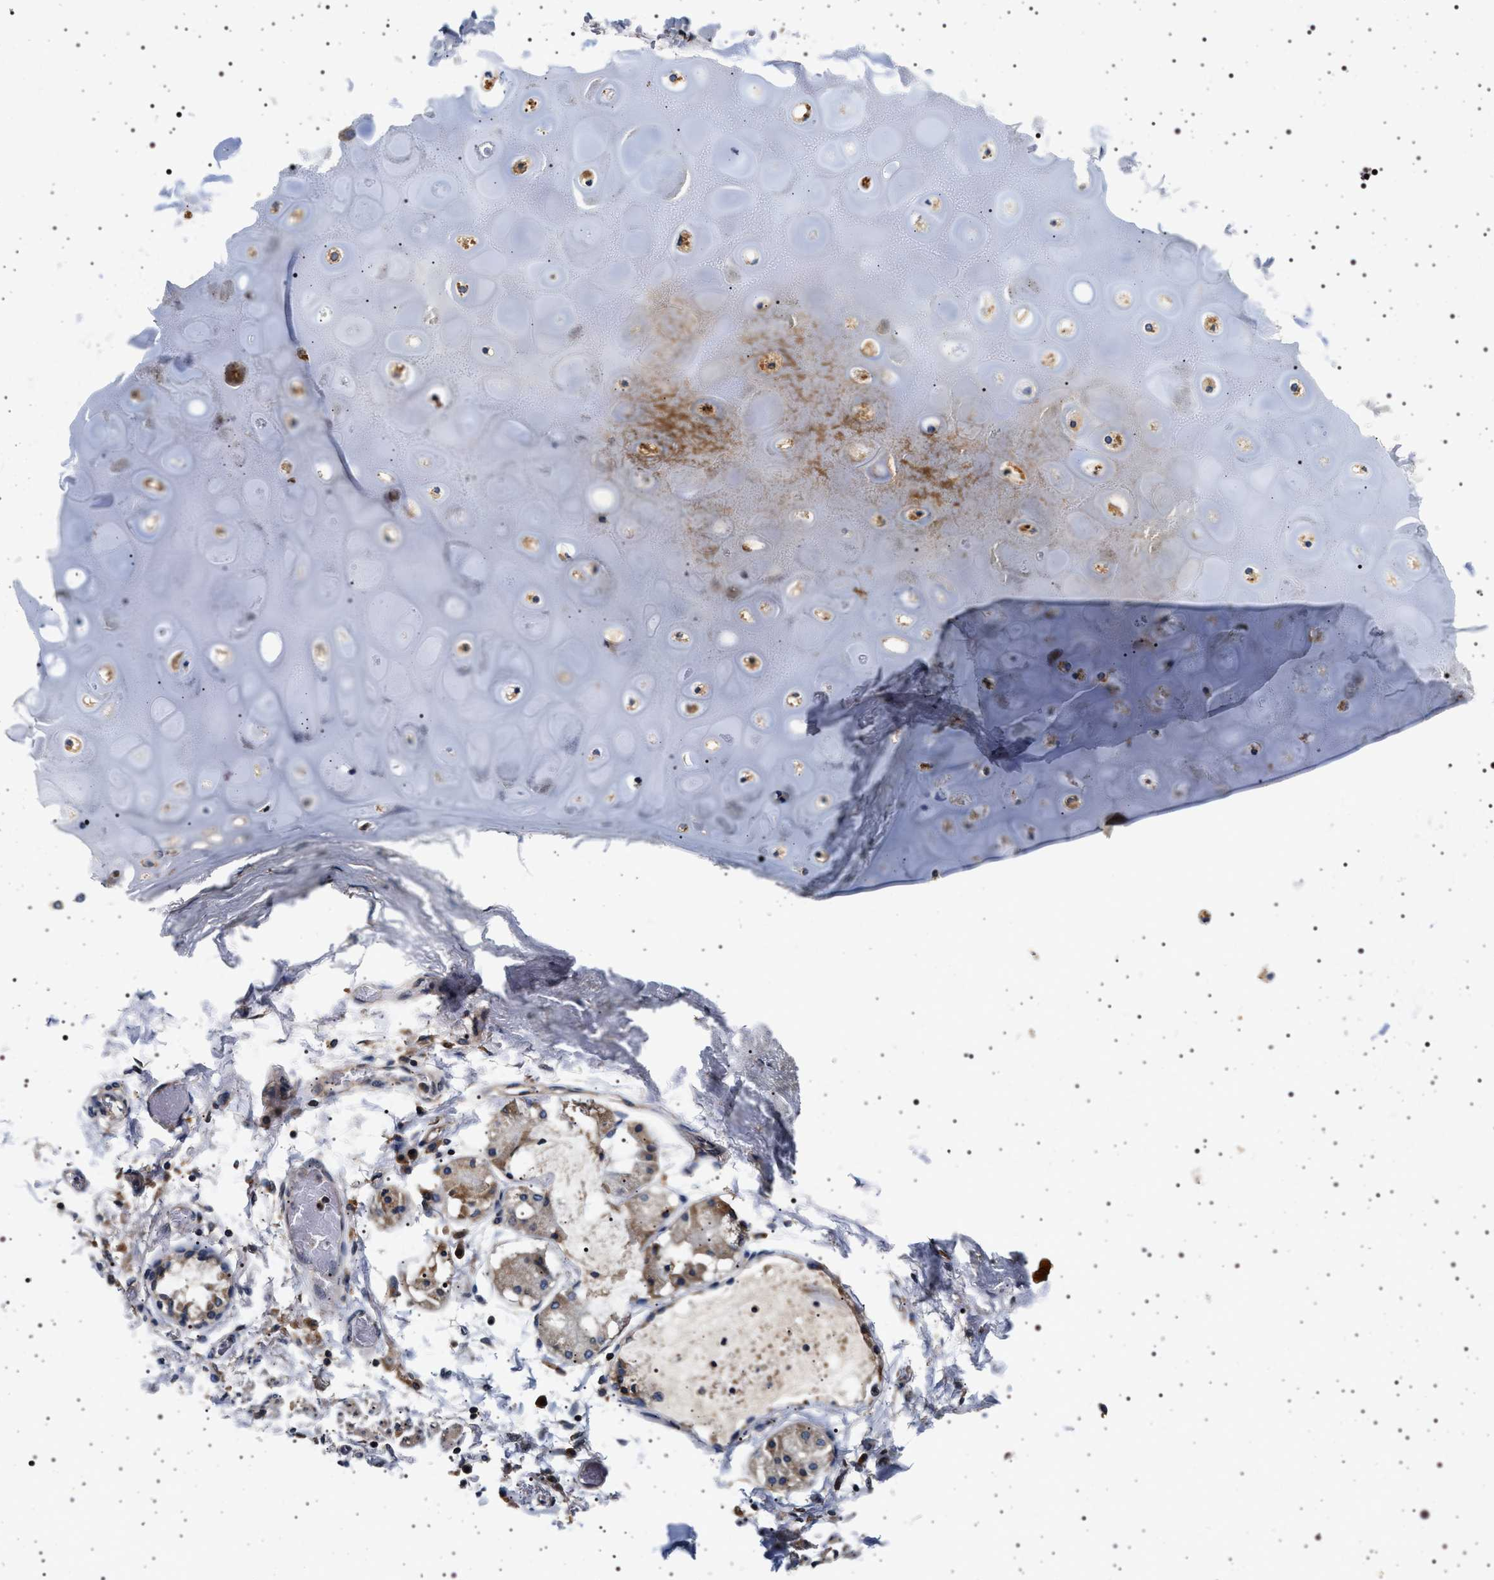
{"staining": {"intensity": "moderate", "quantity": "25%-75%", "location": "cytoplasmic/membranous"}, "tissue": "adipose tissue", "cell_type": "Adipocytes", "image_type": "normal", "snomed": [{"axis": "morphology", "description": "Normal tissue, NOS"}, {"axis": "topography", "description": "Cartilage tissue"}, {"axis": "topography", "description": "Lung"}], "caption": "DAB immunohistochemical staining of benign adipose tissue displays moderate cytoplasmic/membranous protein expression in about 25%-75% of adipocytes. (IHC, brightfield microscopy, high magnification).", "gene": "DCBLD2", "patient": {"sex": "female", "age": 77}}